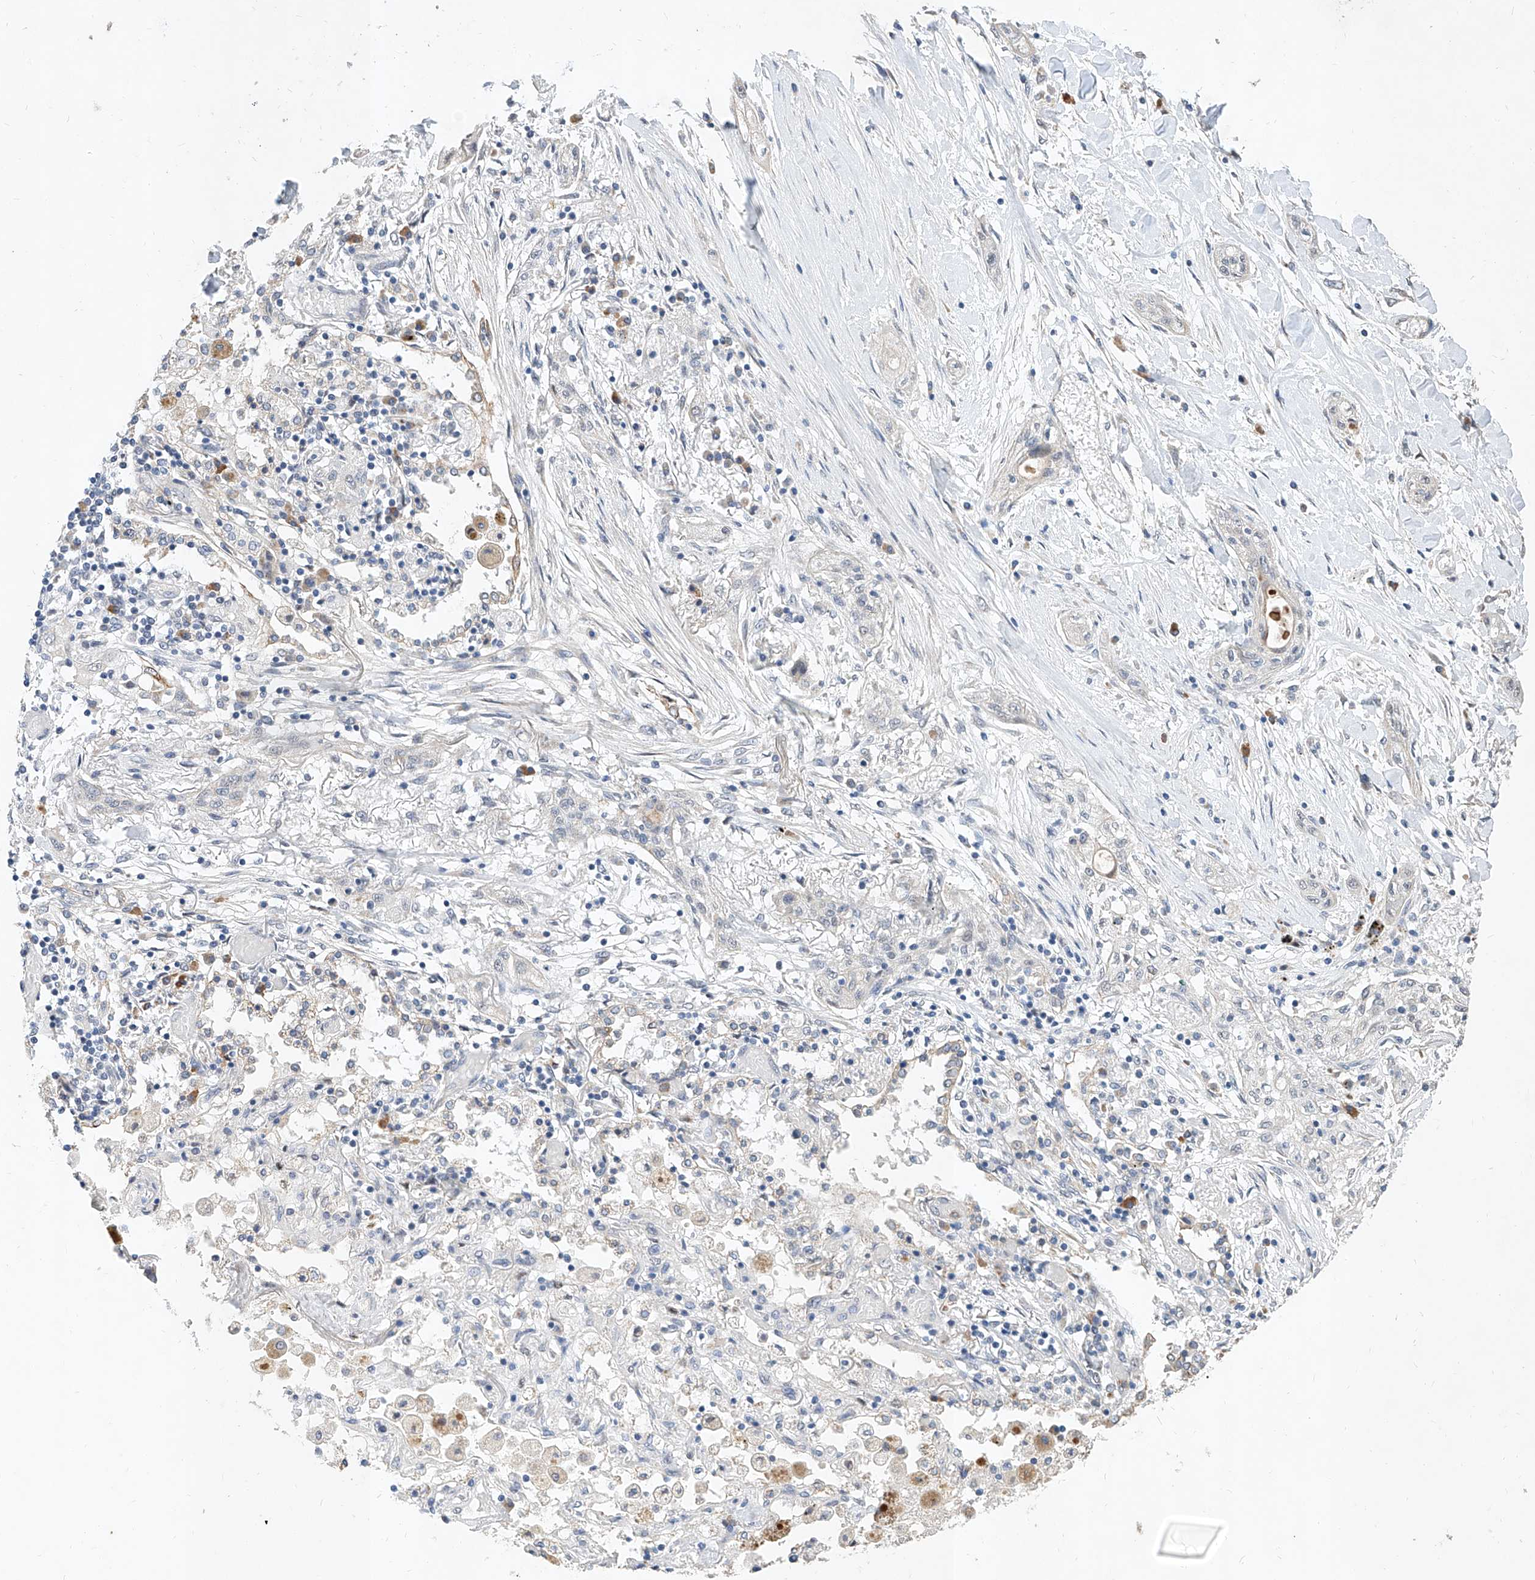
{"staining": {"intensity": "negative", "quantity": "none", "location": "none"}, "tissue": "lung cancer", "cell_type": "Tumor cells", "image_type": "cancer", "snomed": [{"axis": "morphology", "description": "Squamous cell carcinoma, NOS"}, {"axis": "topography", "description": "Lung"}], "caption": "Immunohistochemistry image of squamous cell carcinoma (lung) stained for a protein (brown), which displays no expression in tumor cells.", "gene": "MFSD4B", "patient": {"sex": "female", "age": 47}}